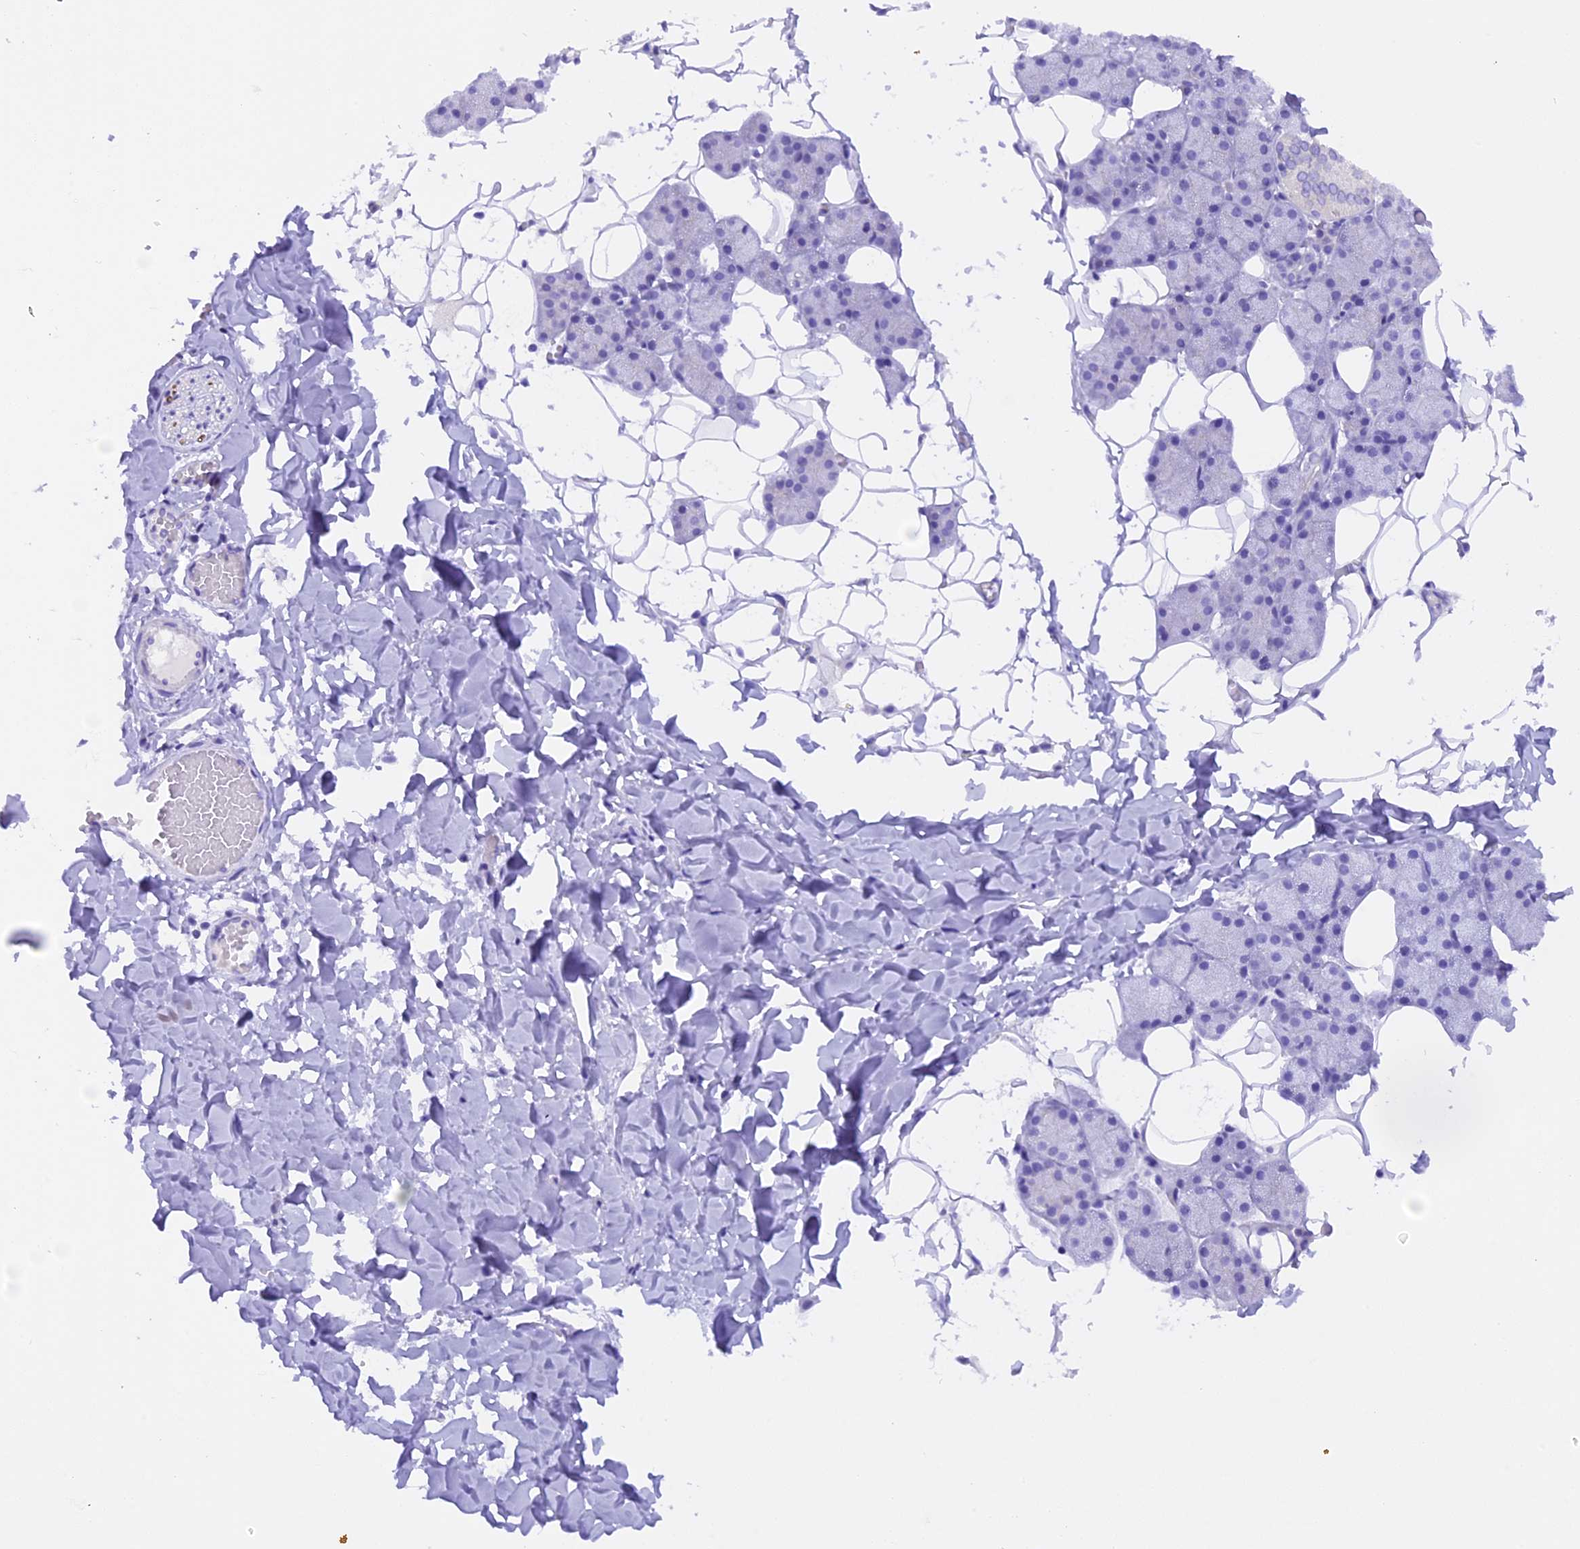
{"staining": {"intensity": "negative", "quantity": "none", "location": "none"}, "tissue": "salivary gland", "cell_type": "Glandular cells", "image_type": "normal", "snomed": [{"axis": "morphology", "description": "Normal tissue, NOS"}, {"axis": "topography", "description": "Salivary gland"}], "caption": "This is an immunohistochemistry micrograph of unremarkable salivary gland. There is no expression in glandular cells.", "gene": "FAM193A", "patient": {"sex": "female", "age": 33}}